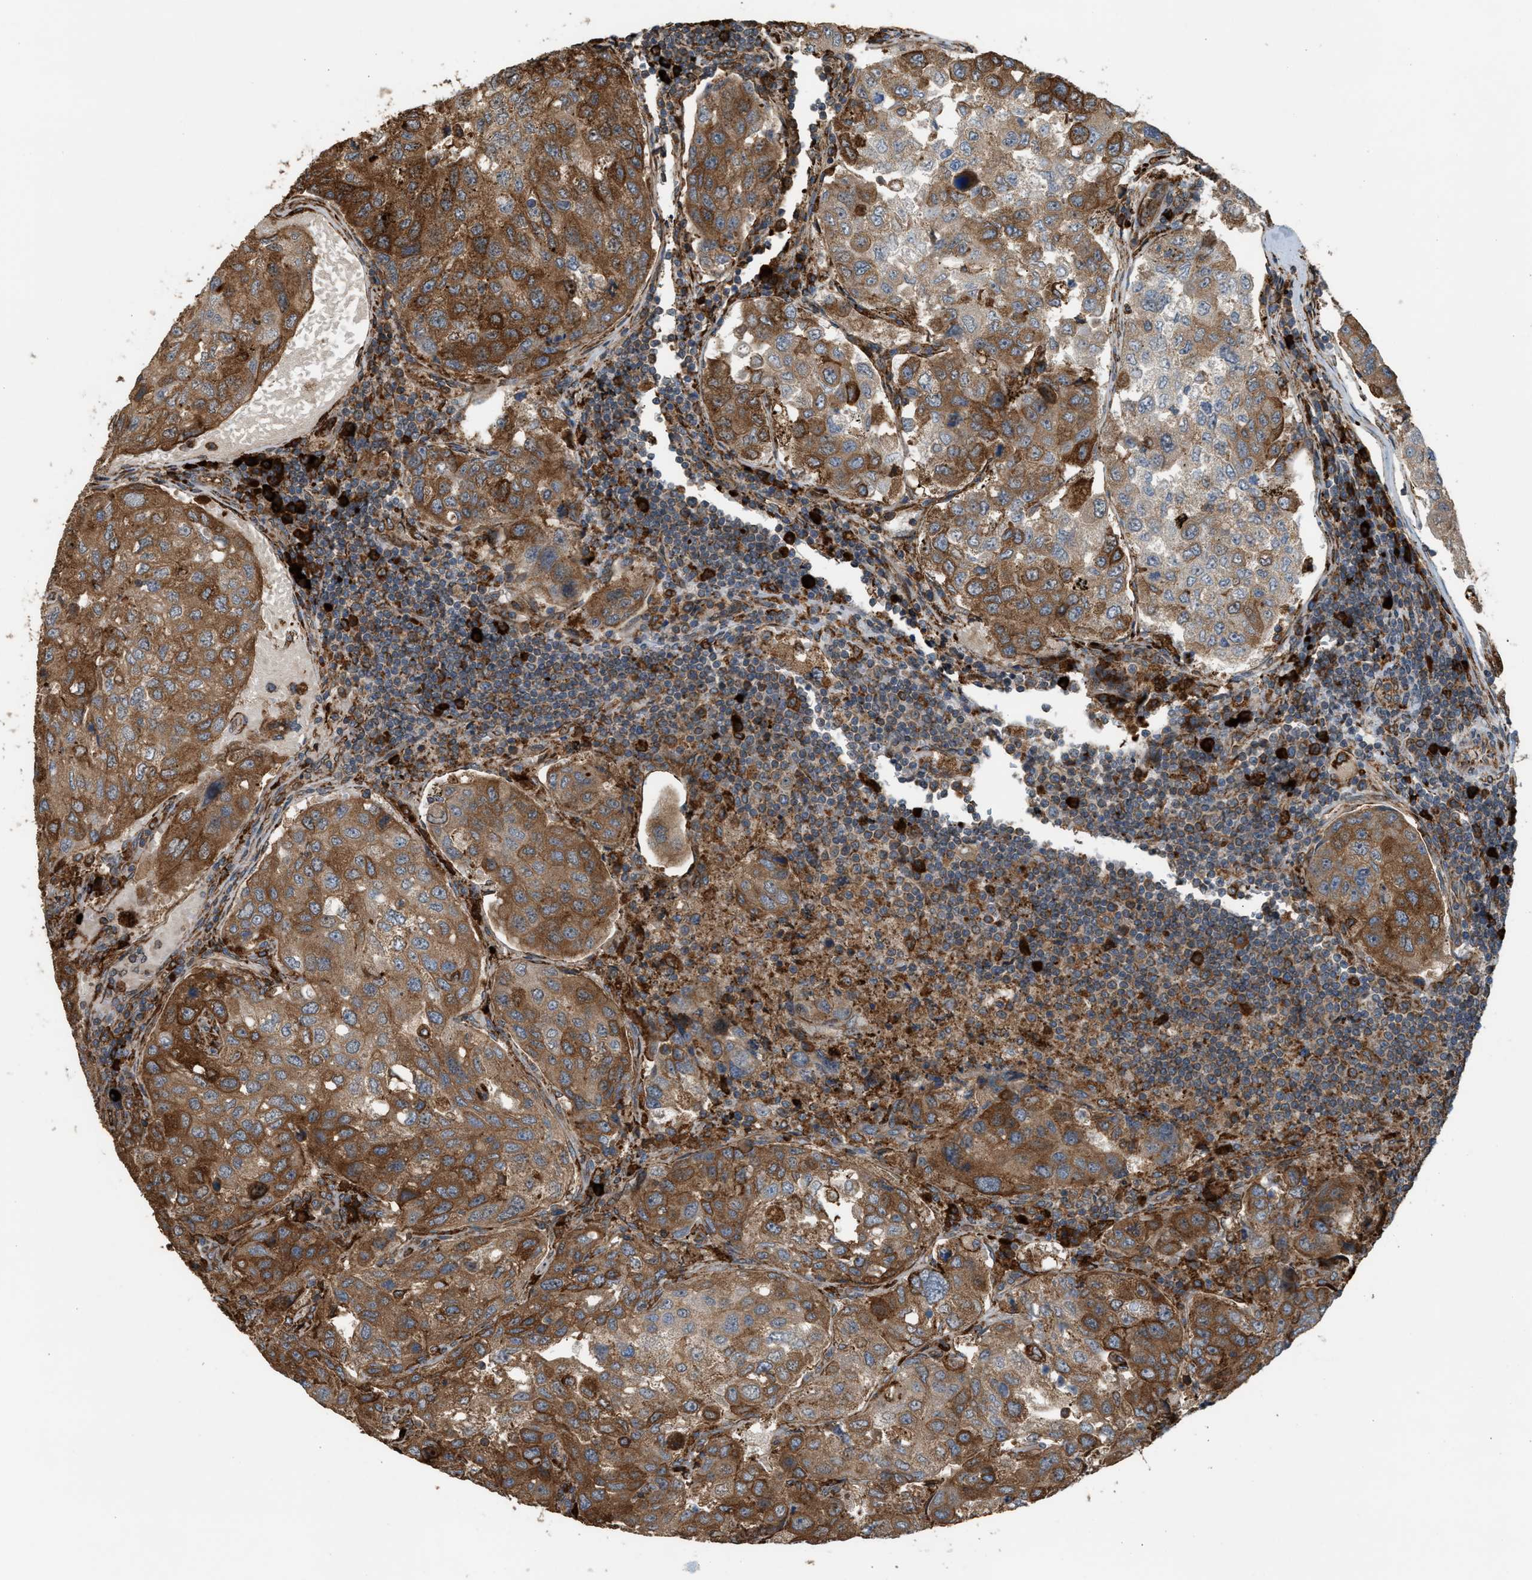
{"staining": {"intensity": "moderate", "quantity": ">75%", "location": "cytoplasmic/membranous"}, "tissue": "urothelial cancer", "cell_type": "Tumor cells", "image_type": "cancer", "snomed": [{"axis": "morphology", "description": "Urothelial carcinoma, High grade"}, {"axis": "topography", "description": "Lymph node"}, {"axis": "topography", "description": "Urinary bladder"}], "caption": "Moderate cytoplasmic/membranous expression is appreciated in approximately >75% of tumor cells in high-grade urothelial carcinoma. The protein of interest is shown in brown color, while the nuclei are stained blue.", "gene": "BAIAP2L1", "patient": {"sex": "male", "age": 51}}